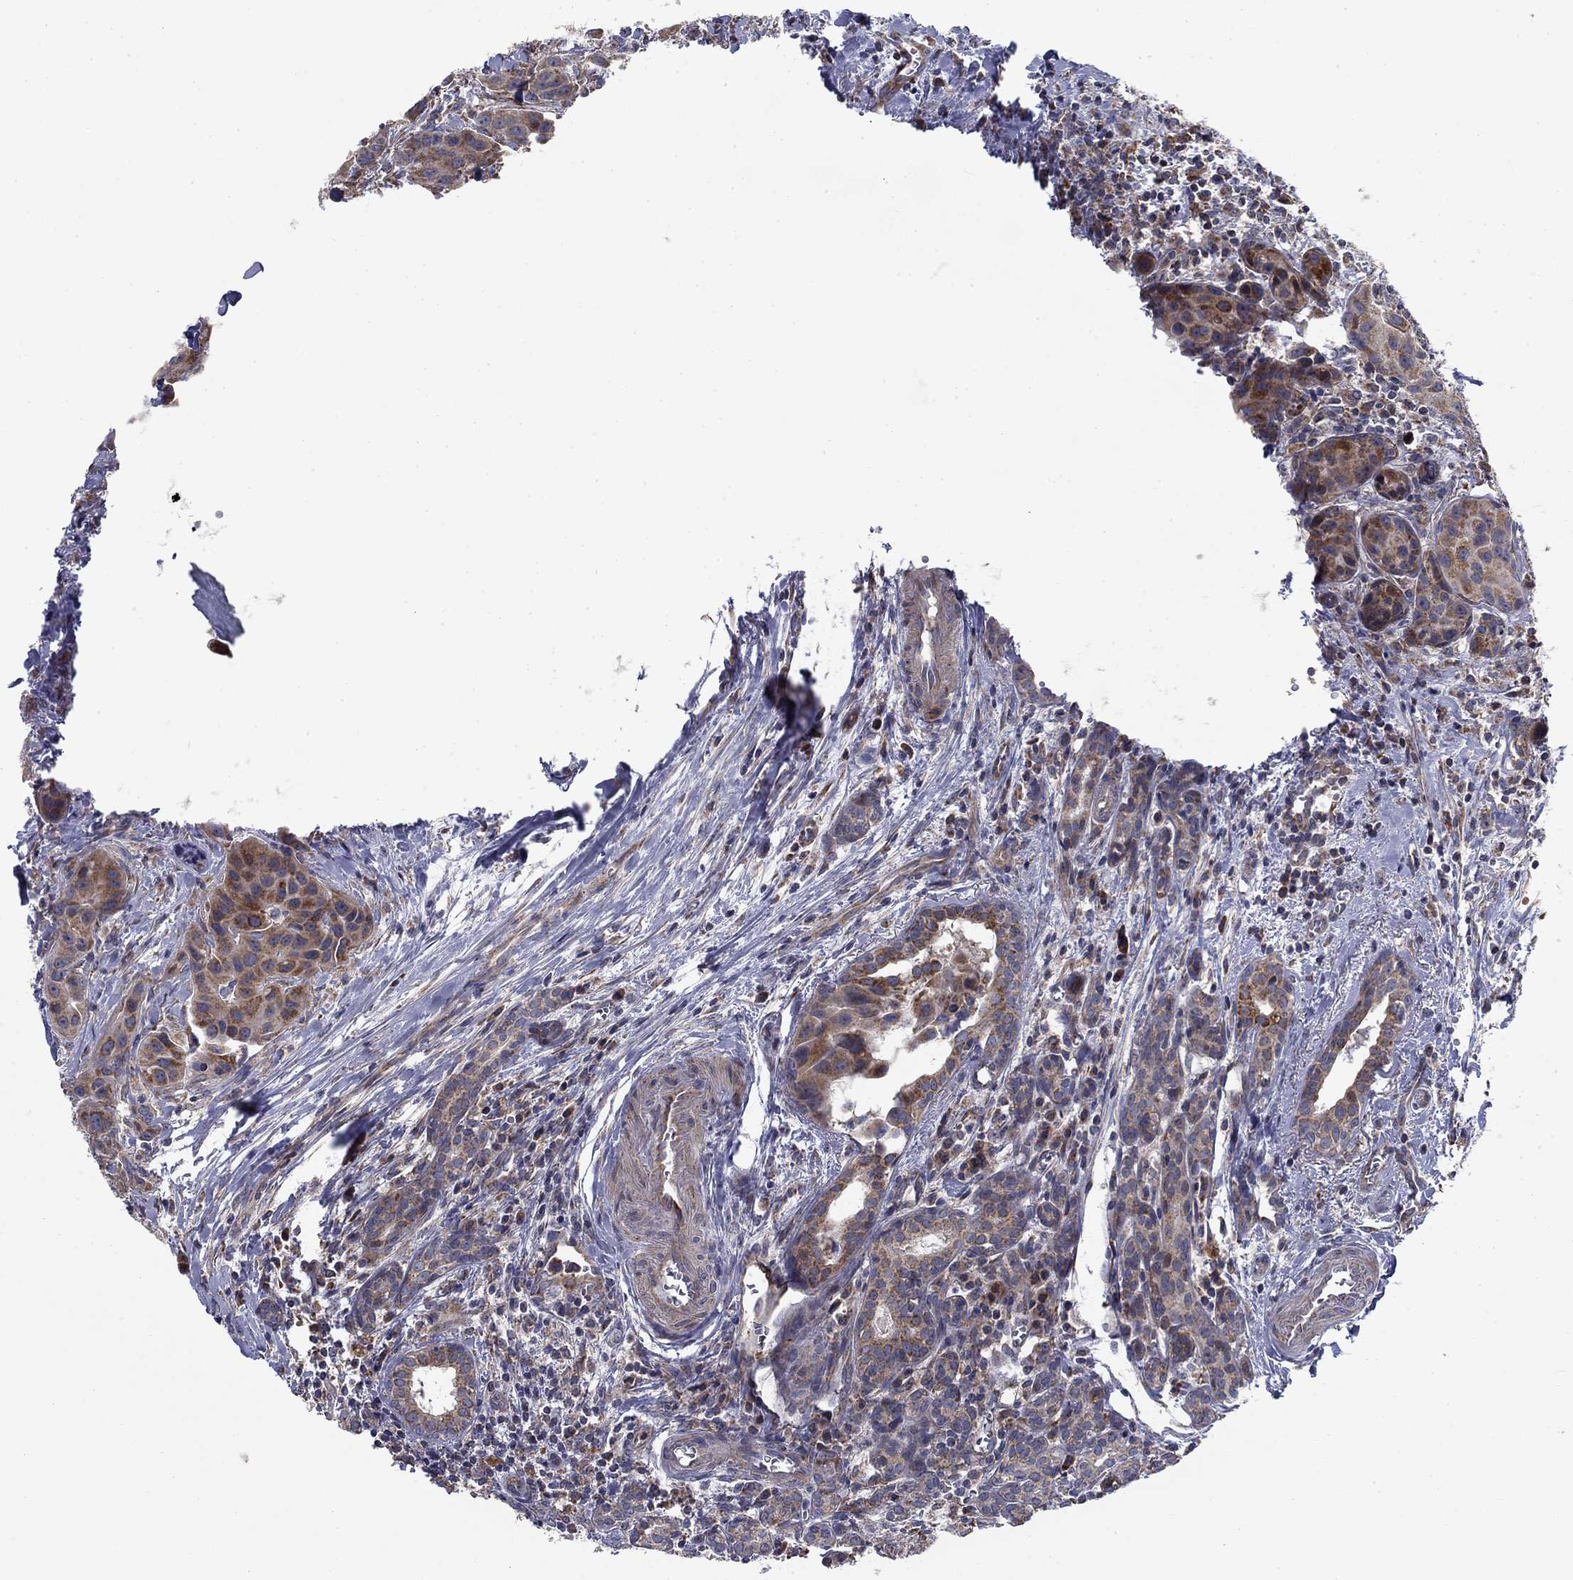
{"staining": {"intensity": "strong", "quantity": "<25%", "location": "cytoplasmic/membranous"}, "tissue": "head and neck cancer", "cell_type": "Tumor cells", "image_type": "cancer", "snomed": [{"axis": "morphology", "description": "Adenocarcinoma, NOS"}, {"axis": "topography", "description": "Head-Neck"}], "caption": "Strong cytoplasmic/membranous positivity is seen in approximately <25% of tumor cells in adenocarcinoma (head and neck). (Stains: DAB in brown, nuclei in blue, Microscopy: brightfield microscopy at high magnification).", "gene": "MMAA", "patient": {"sex": "male", "age": 76}}